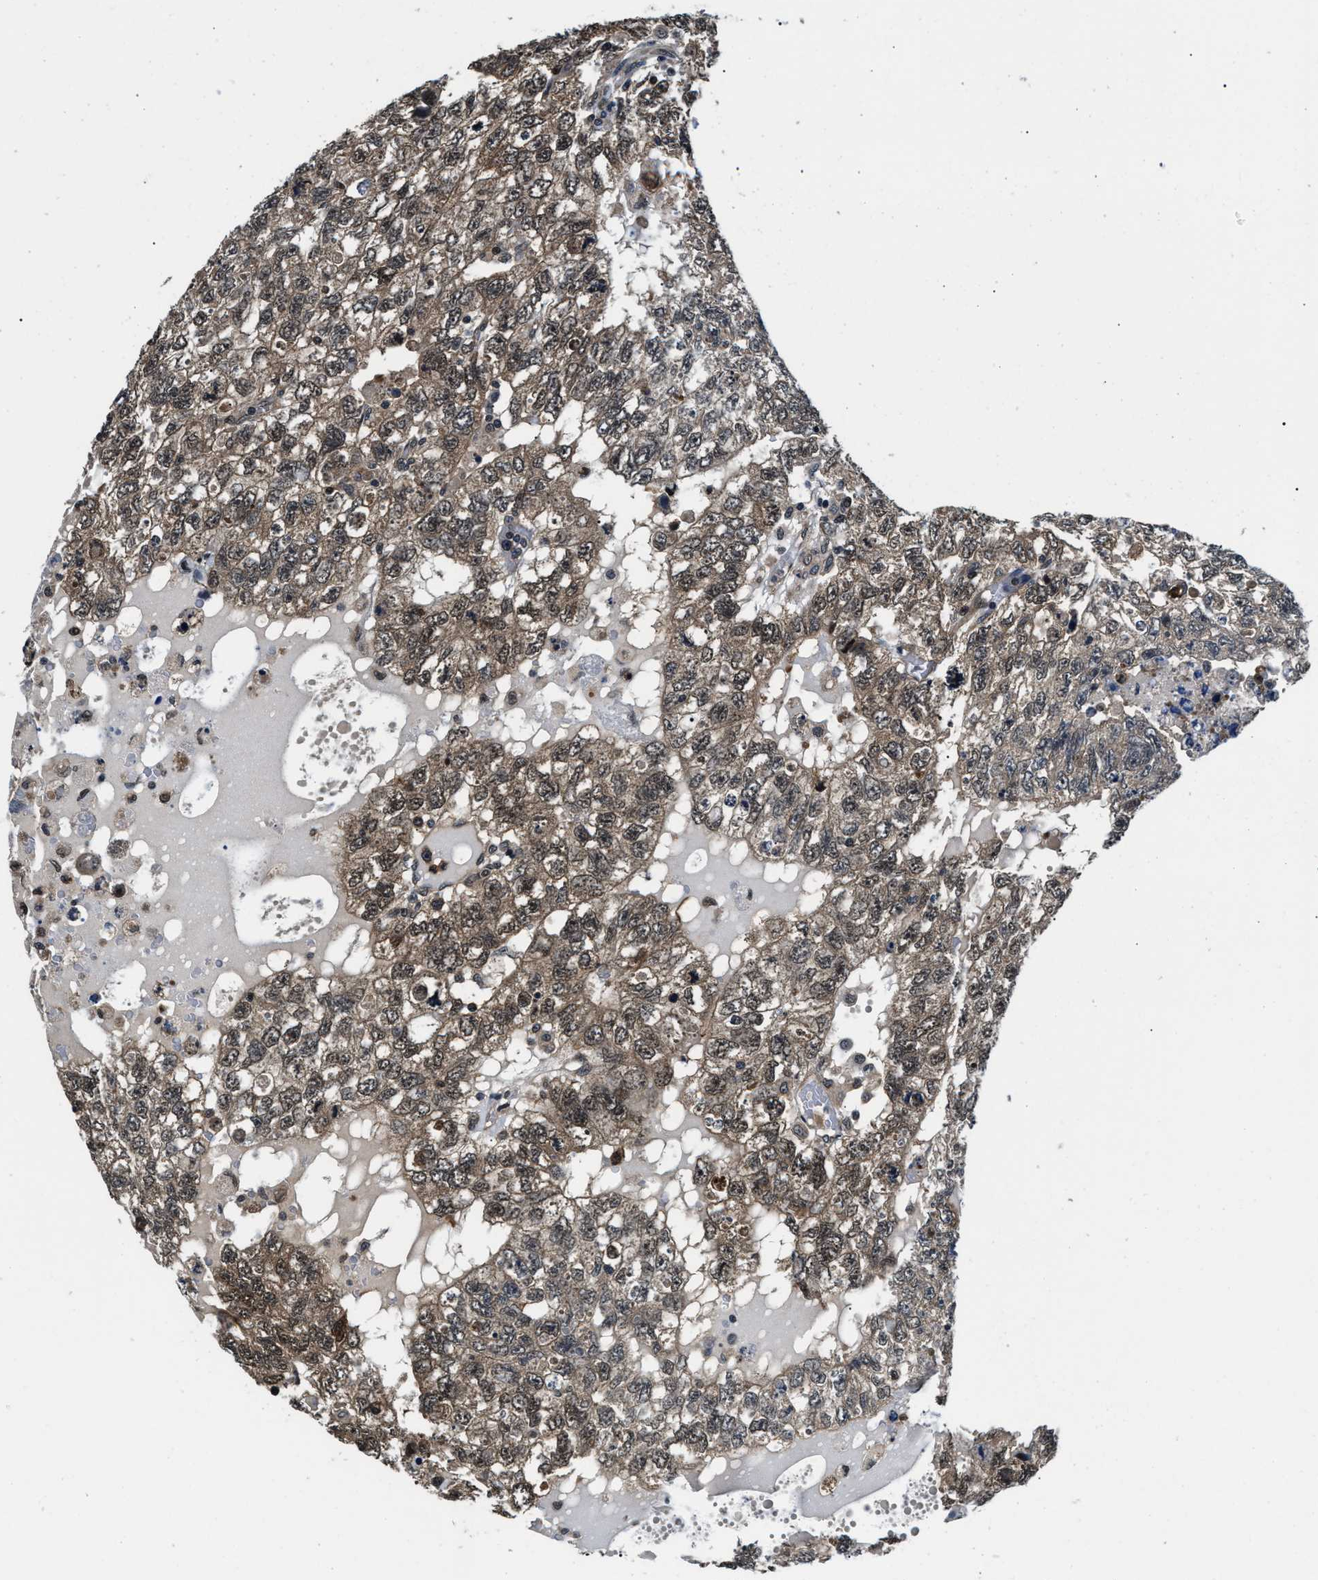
{"staining": {"intensity": "weak", "quantity": ">75%", "location": "cytoplasmic/membranous"}, "tissue": "testis cancer", "cell_type": "Tumor cells", "image_type": "cancer", "snomed": [{"axis": "morphology", "description": "Carcinoma, Embryonal, NOS"}, {"axis": "topography", "description": "Testis"}], "caption": "Immunohistochemical staining of human testis cancer demonstrates low levels of weak cytoplasmic/membranous protein staining in approximately >75% of tumor cells.", "gene": "RBM33", "patient": {"sex": "male", "age": 36}}